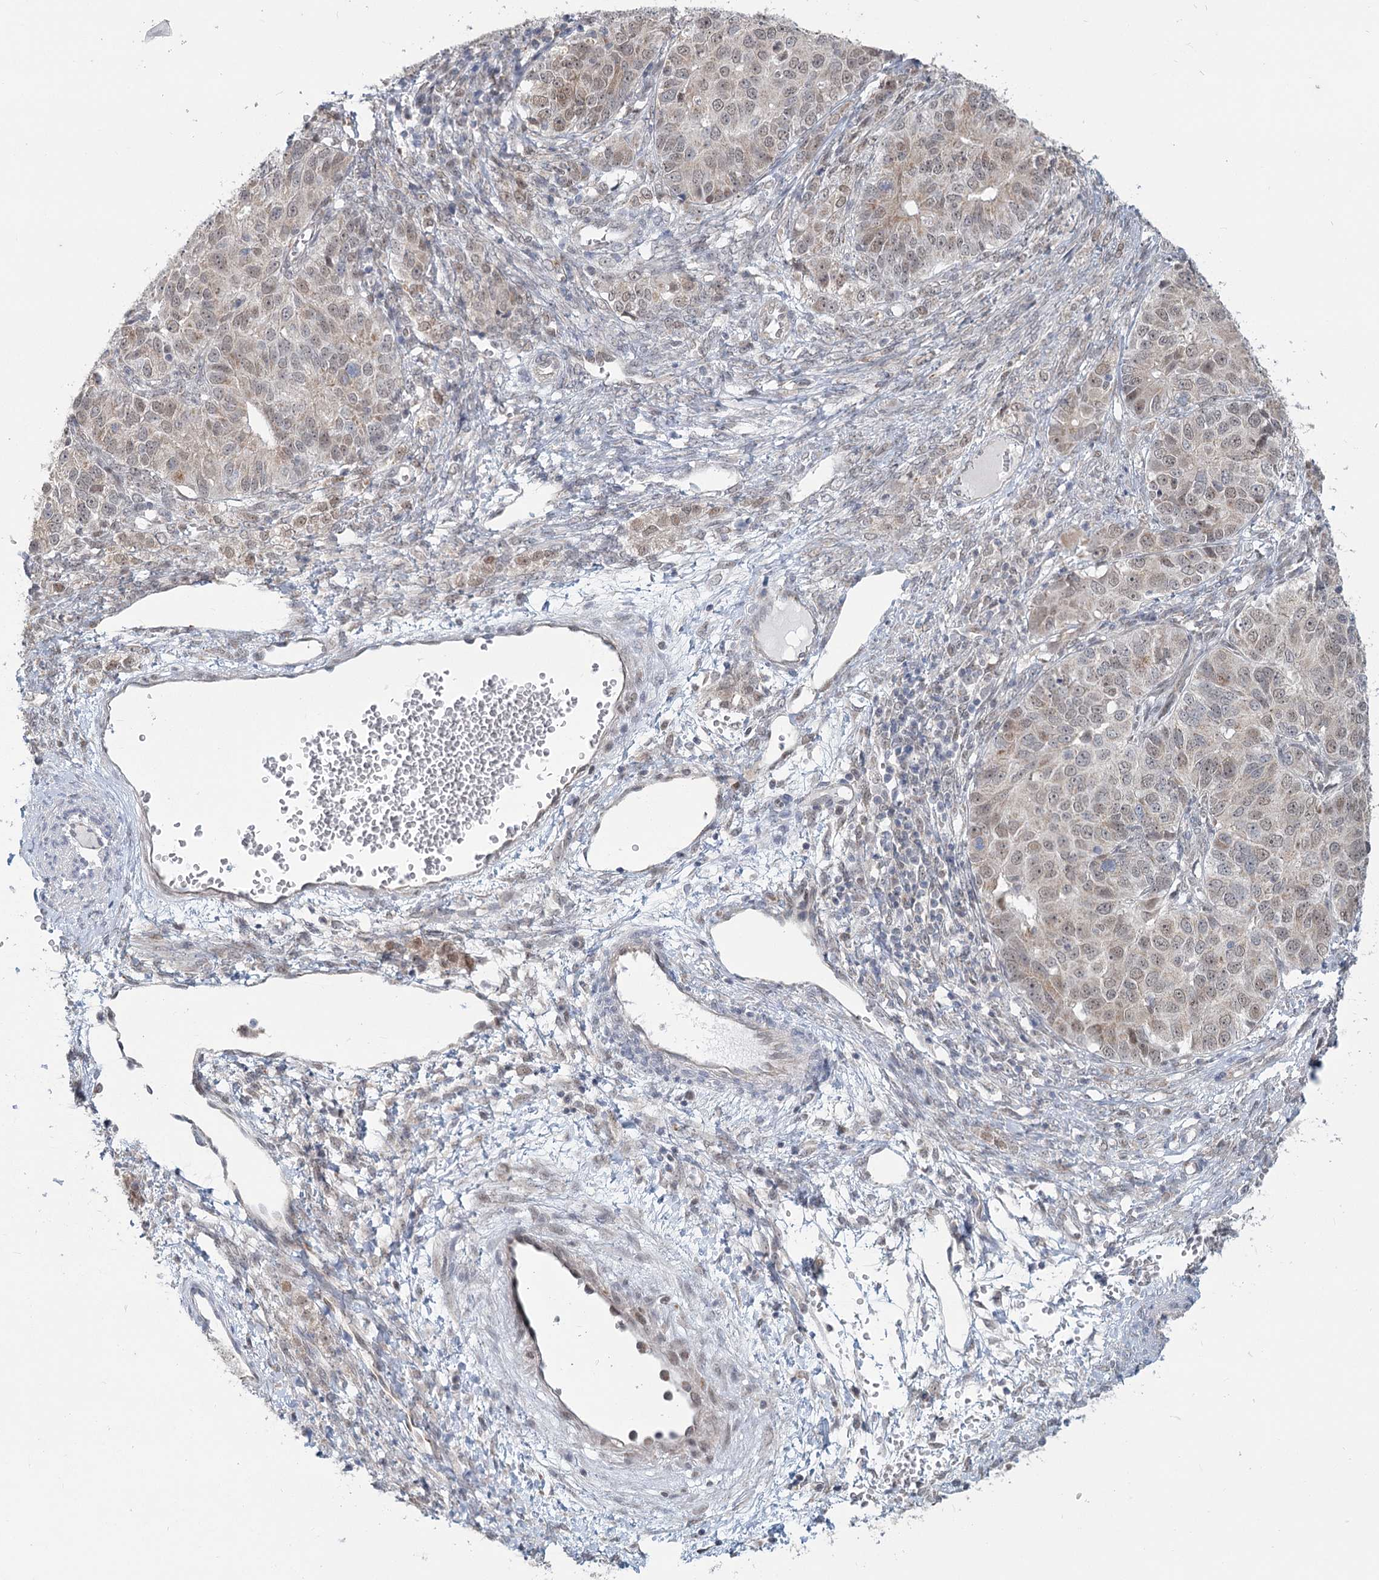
{"staining": {"intensity": "weak", "quantity": "25%-75%", "location": "nuclear"}, "tissue": "ovarian cancer", "cell_type": "Tumor cells", "image_type": "cancer", "snomed": [{"axis": "morphology", "description": "Carcinoma, endometroid"}, {"axis": "topography", "description": "Ovary"}], "caption": "This image reveals immunohistochemistry (IHC) staining of human ovarian endometroid carcinoma, with low weak nuclear expression in about 25%-75% of tumor cells.", "gene": "MTG1", "patient": {"sex": "female", "age": 51}}